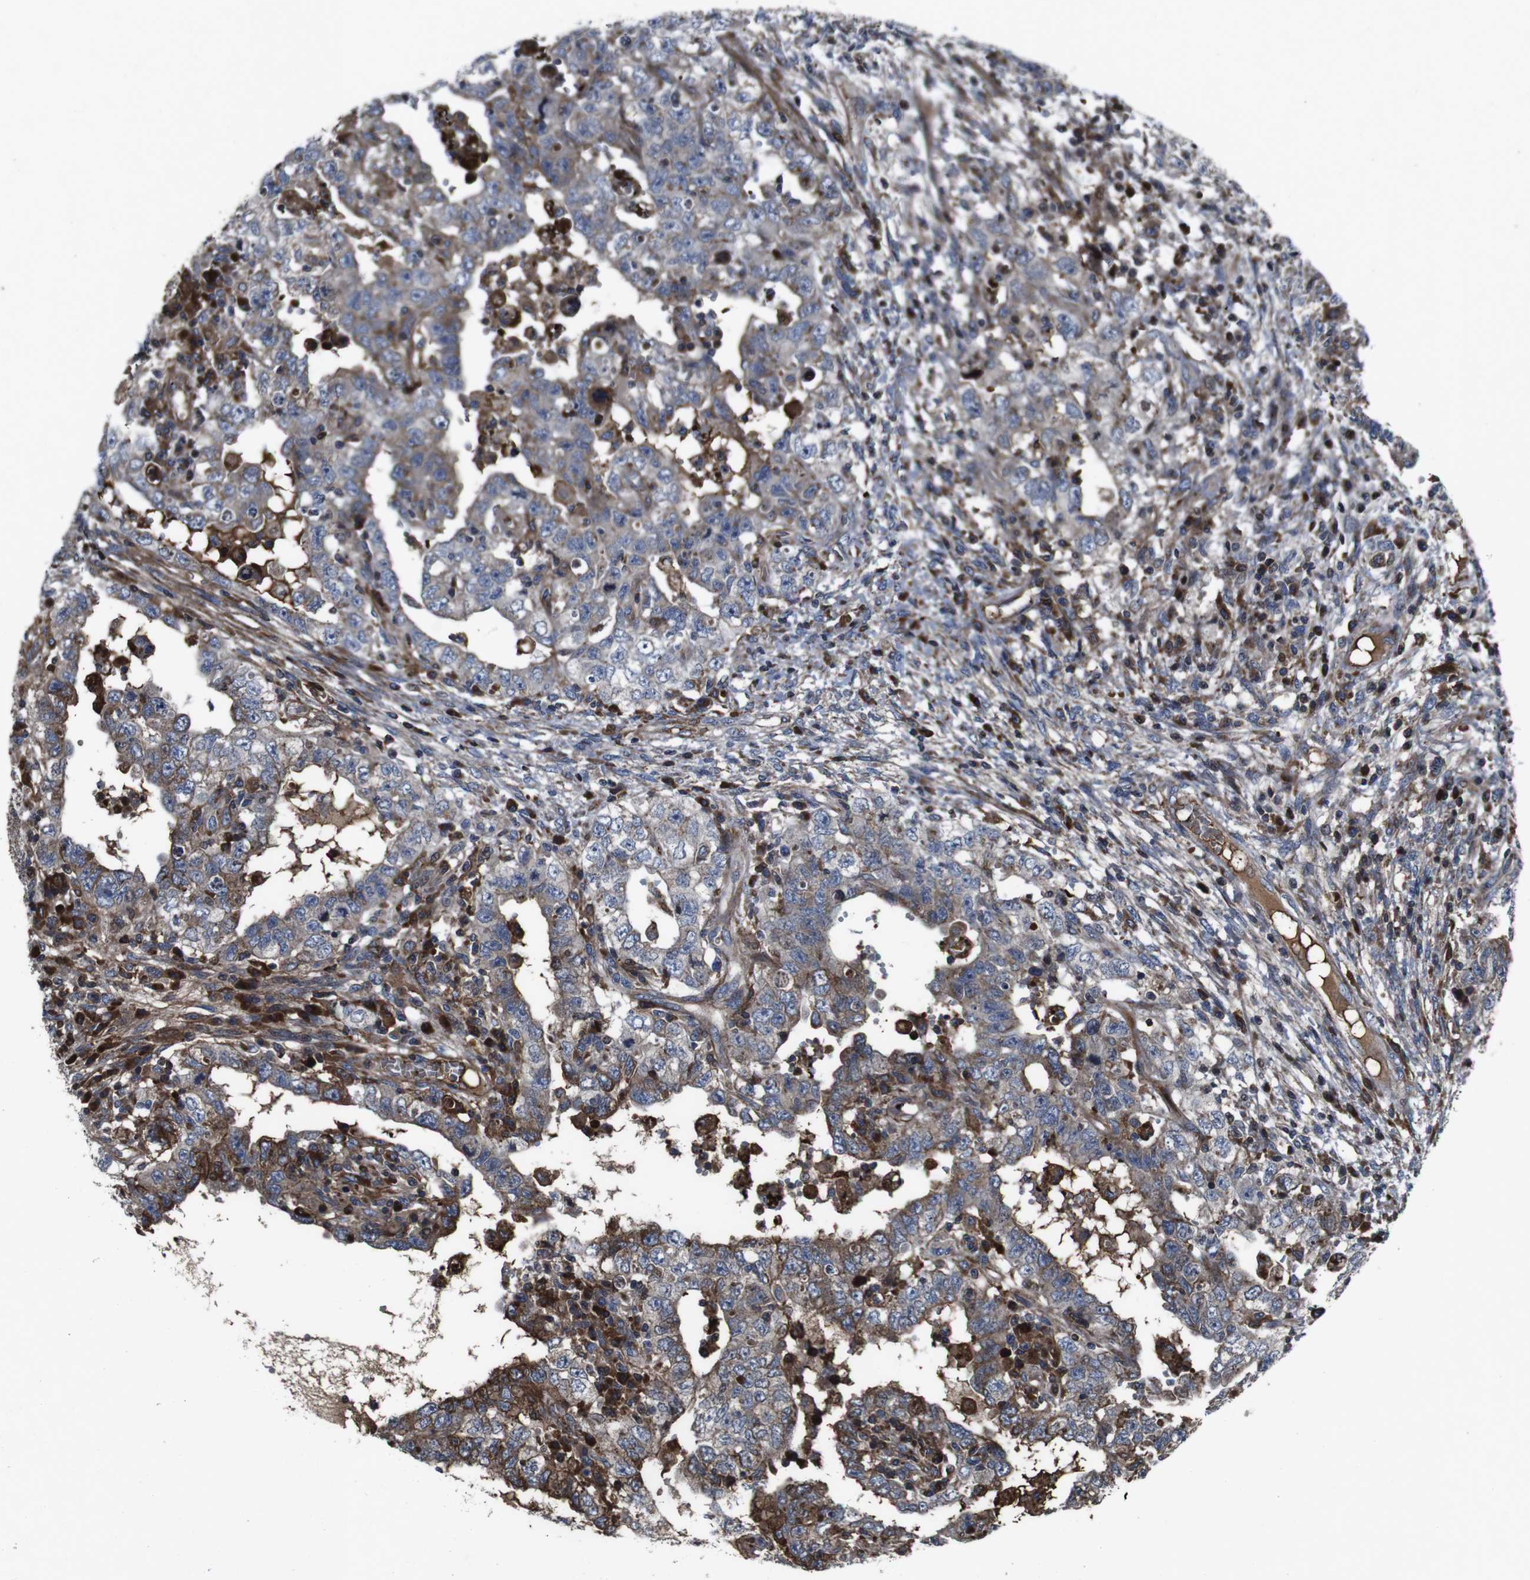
{"staining": {"intensity": "moderate", "quantity": ">75%", "location": "cytoplasmic/membranous"}, "tissue": "testis cancer", "cell_type": "Tumor cells", "image_type": "cancer", "snomed": [{"axis": "morphology", "description": "Carcinoma, Embryonal, NOS"}, {"axis": "topography", "description": "Testis"}], "caption": "This image displays testis embryonal carcinoma stained with IHC to label a protein in brown. The cytoplasmic/membranous of tumor cells show moderate positivity for the protein. Nuclei are counter-stained blue.", "gene": "SMYD3", "patient": {"sex": "male", "age": 26}}